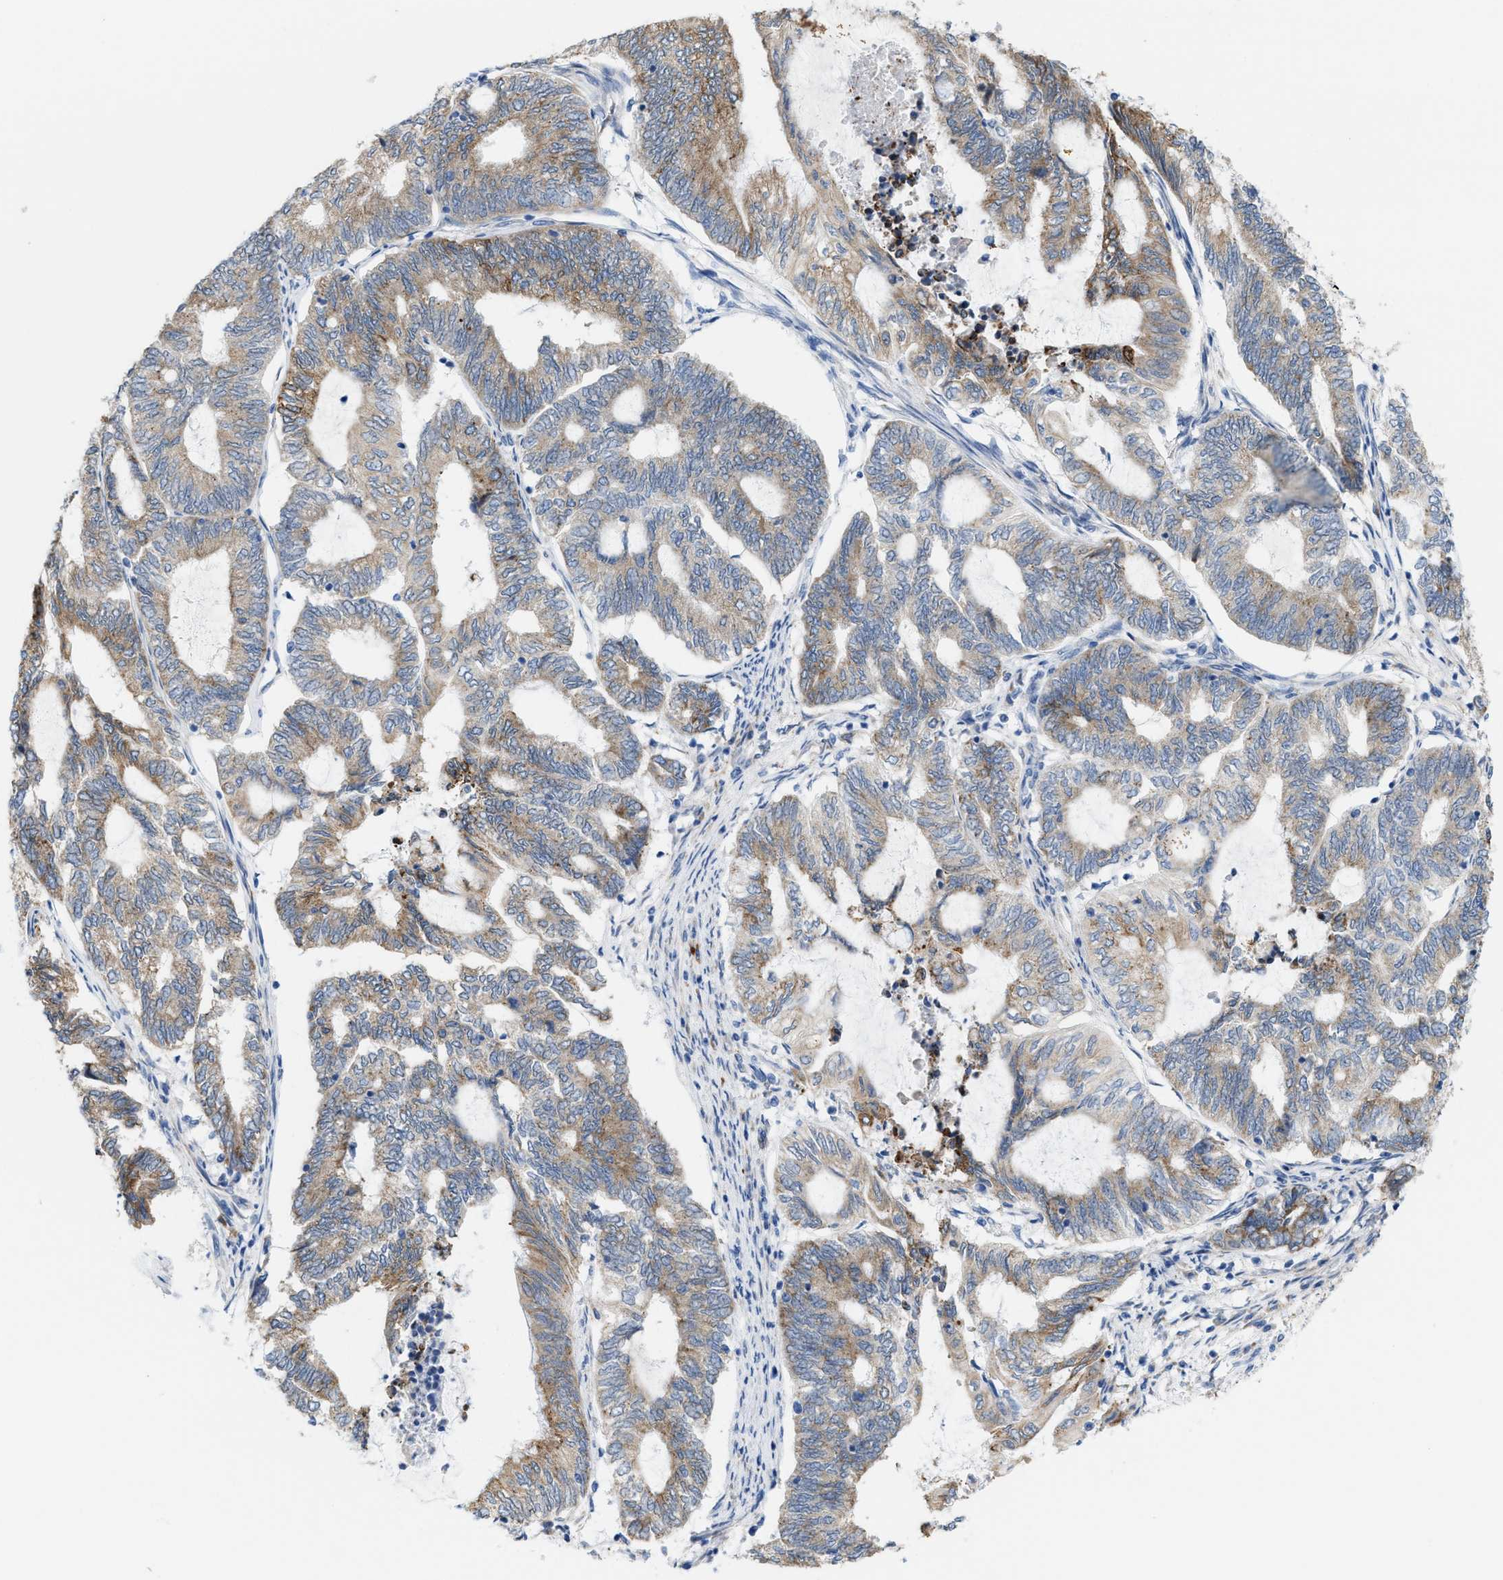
{"staining": {"intensity": "moderate", "quantity": "25%-75%", "location": "cytoplasmic/membranous"}, "tissue": "endometrial cancer", "cell_type": "Tumor cells", "image_type": "cancer", "snomed": [{"axis": "morphology", "description": "Adenocarcinoma, NOS"}, {"axis": "topography", "description": "Uterus"}, {"axis": "topography", "description": "Endometrium"}], "caption": "Moderate cytoplasmic/membranous staining for a protein is identified in about 25%-75% of tumor cells of endometrial cancer using immunohistochemistry.", "gene": "KIFC3", "patient": {"sex": "female", "age": 70}}